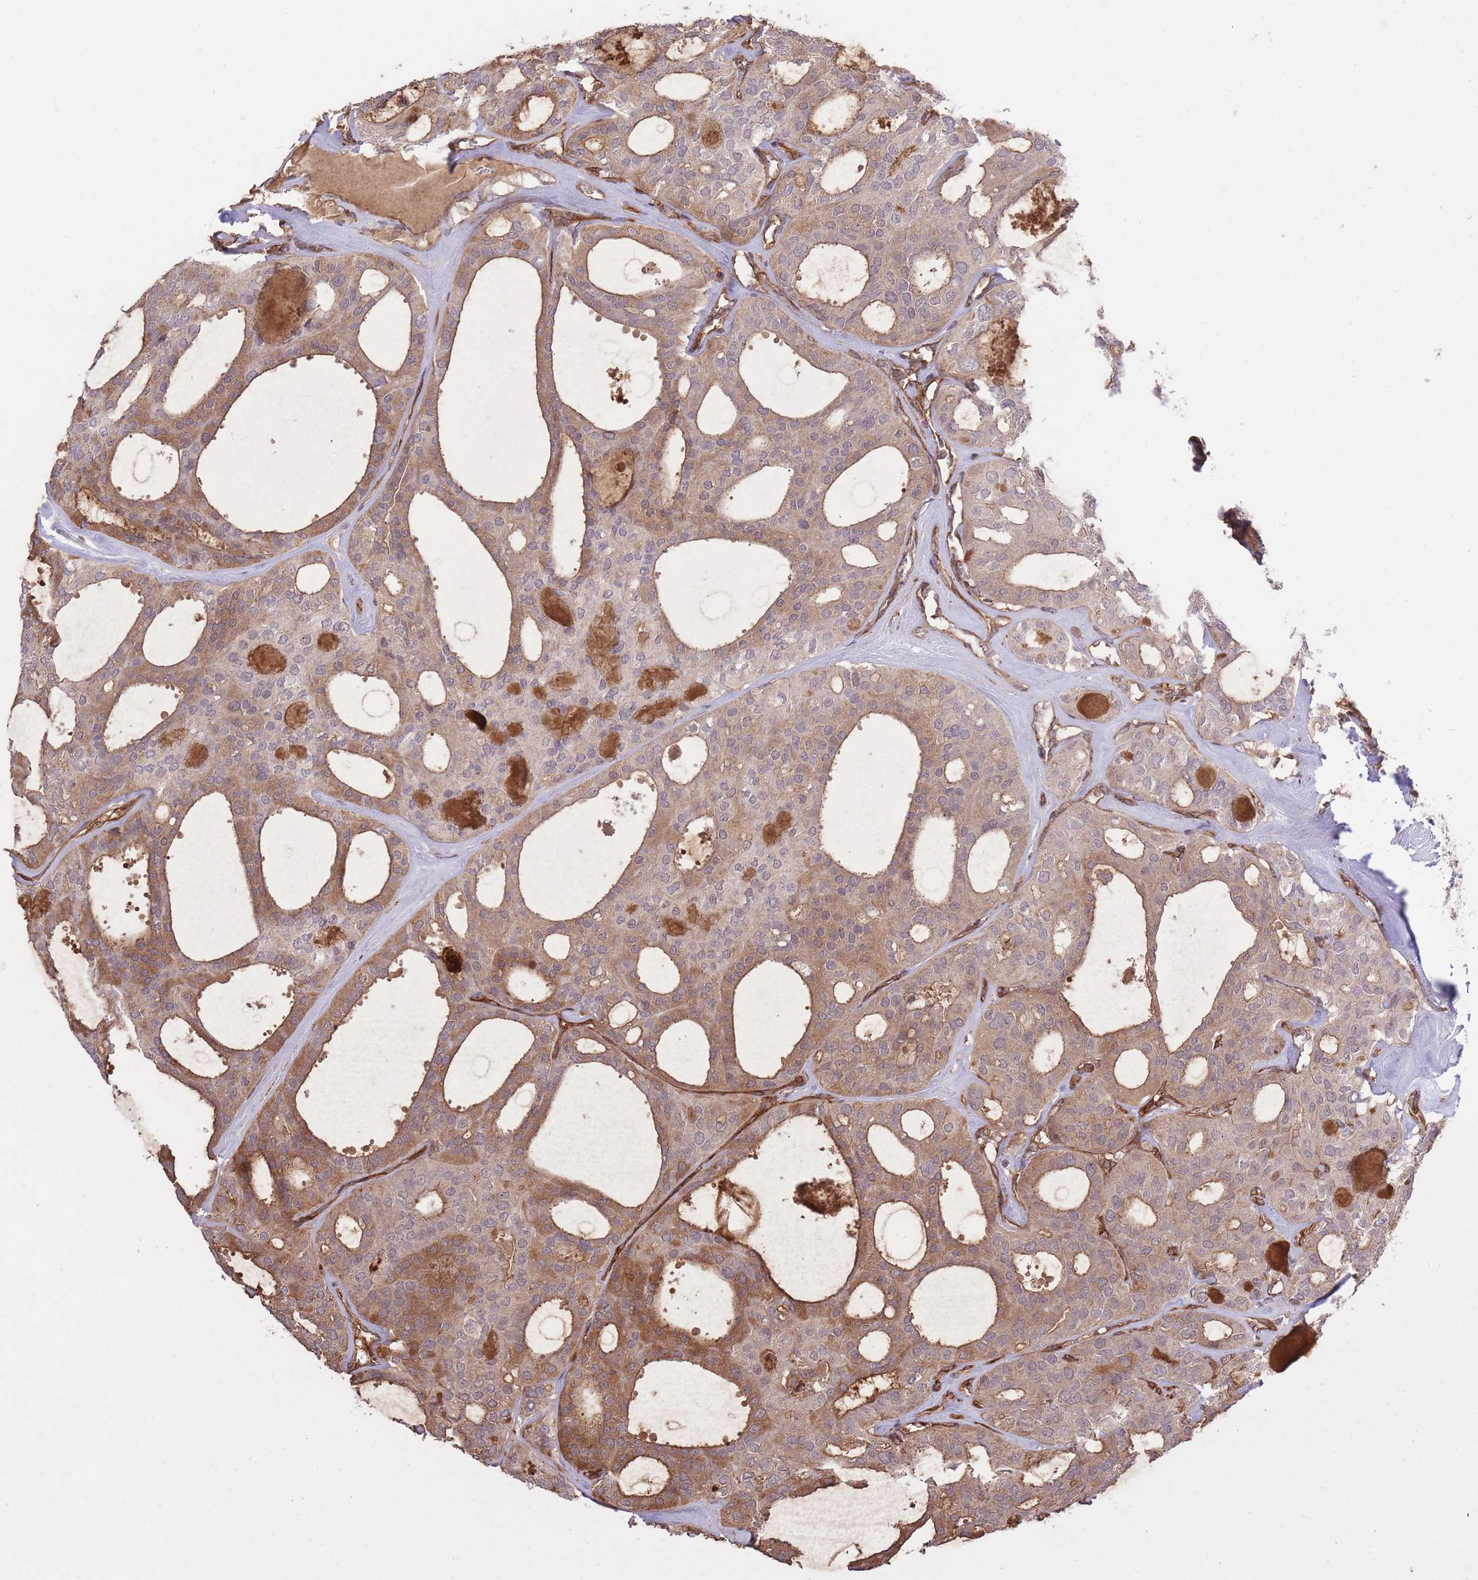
{"staining": {"intensity": "moderate", "quantity": "25%-75%", "location": "cytoplasmic/membranous"}, "tissue": "thyroid cancer", "cell_type": "Tumor cells", "image_type": "cancer", "snomed": [{"axis": "morphology", "description": "Follicular adenoma carcinoma, NOS"}, {"axis": "topography", "description": "Thyroid gland"}], "caption": "Immunohistochemical staining of human thyroid cancer reveals moderate cytoplasmic/membranous protein expression in about 25%-75% of tumor cells.", "gene": "PLD1", "patient": {"sex": "male", "age": 75}}